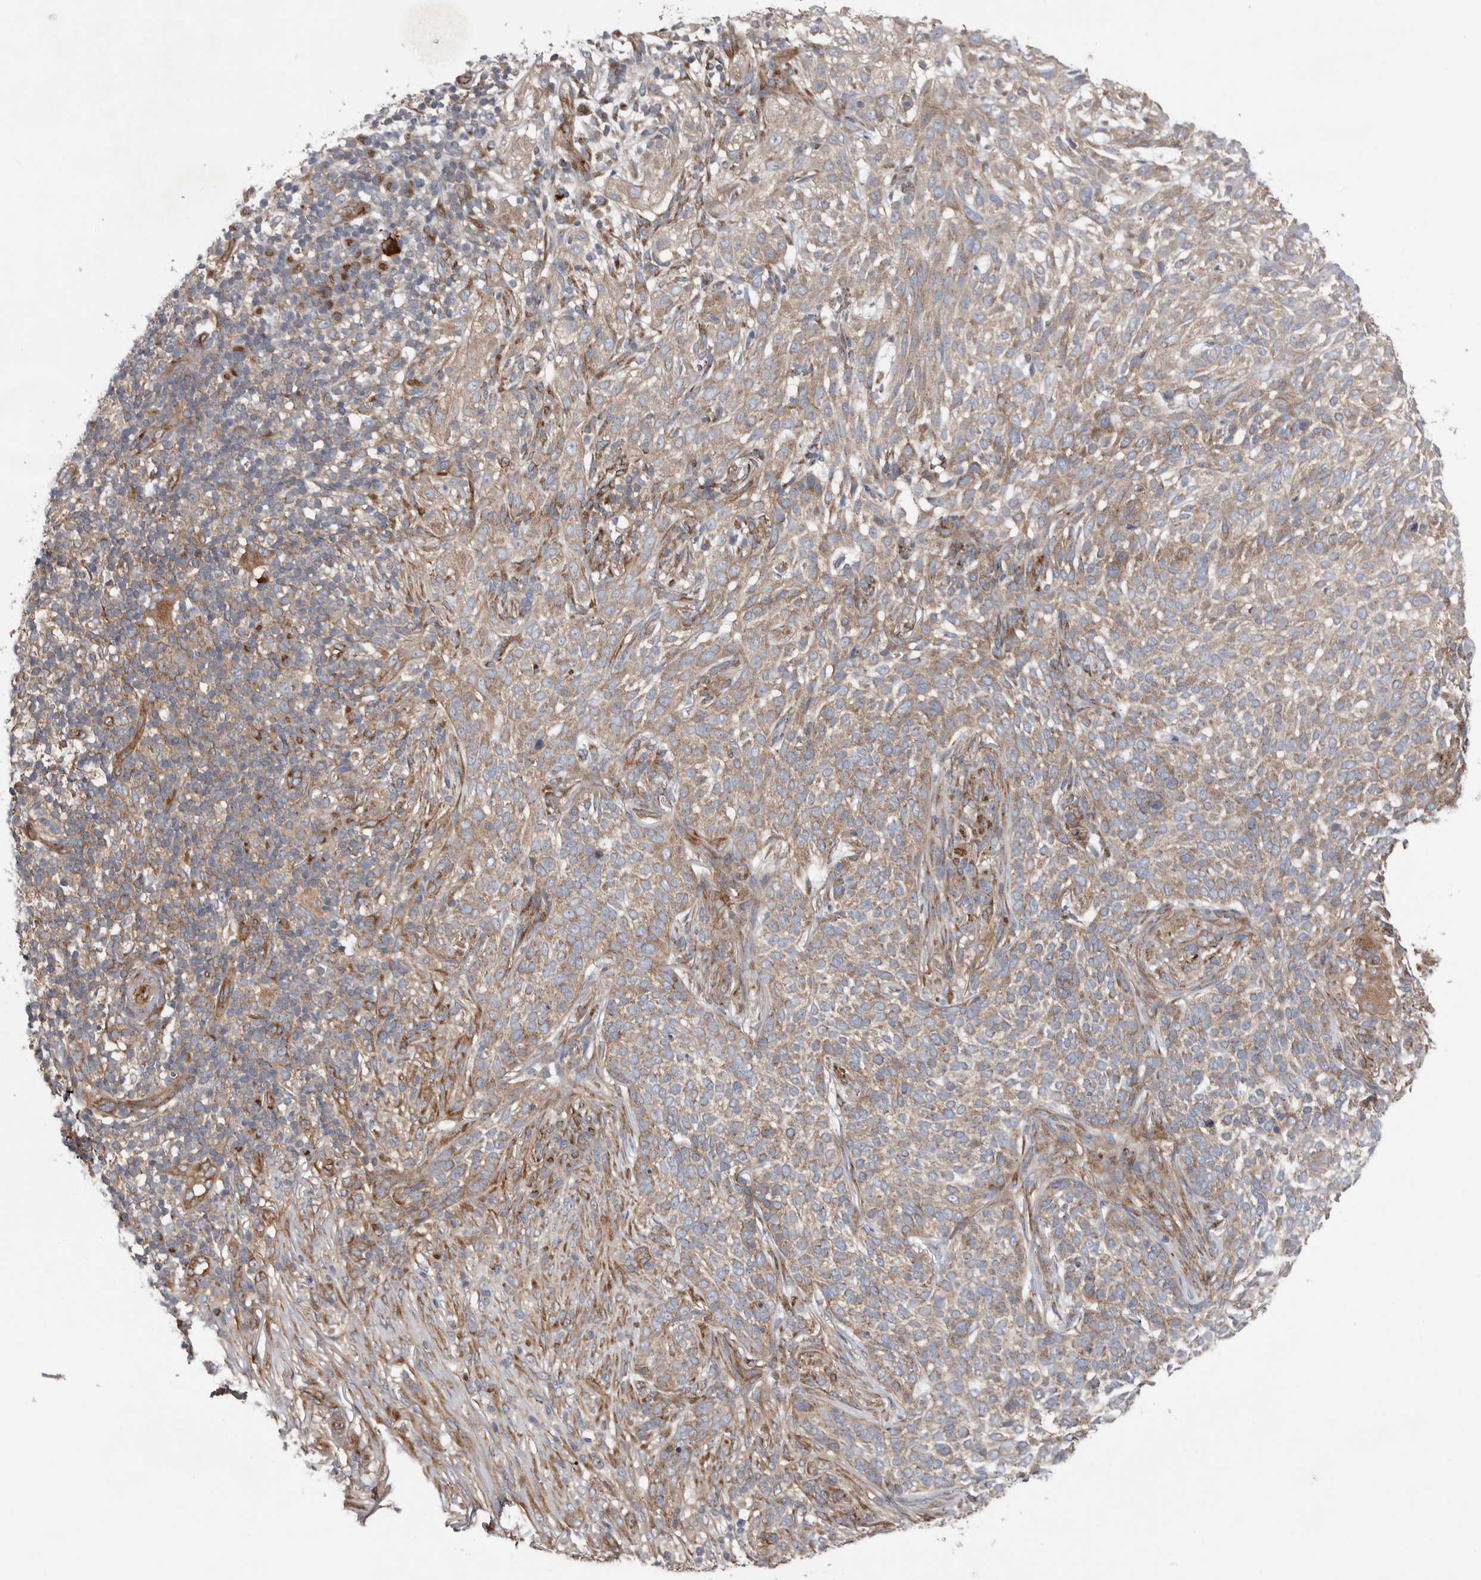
{"staining": {"intensity": "weak", "quantity": ">75%", "location": "cytoplasmic/membranous"}, "tissue": "skin cancer", "cell_type": "Tumor cells", "image_type": "cancer", "snomed": [{"axis": "morphology", "description": "Basal cell carcinoma"}, {"axis": "topography", "description": "Skin"}], "caption": "Skin basal cell carcinoma stained with DAB (3,3'-diaminobenzidine) immunohistochemistry (IHC) shows low levels of weak cytoplasmic/membranous staining in about >75% of tumor cells.", "gene": "LUZP1", "patient": {"sex": "female", "age": 64}}